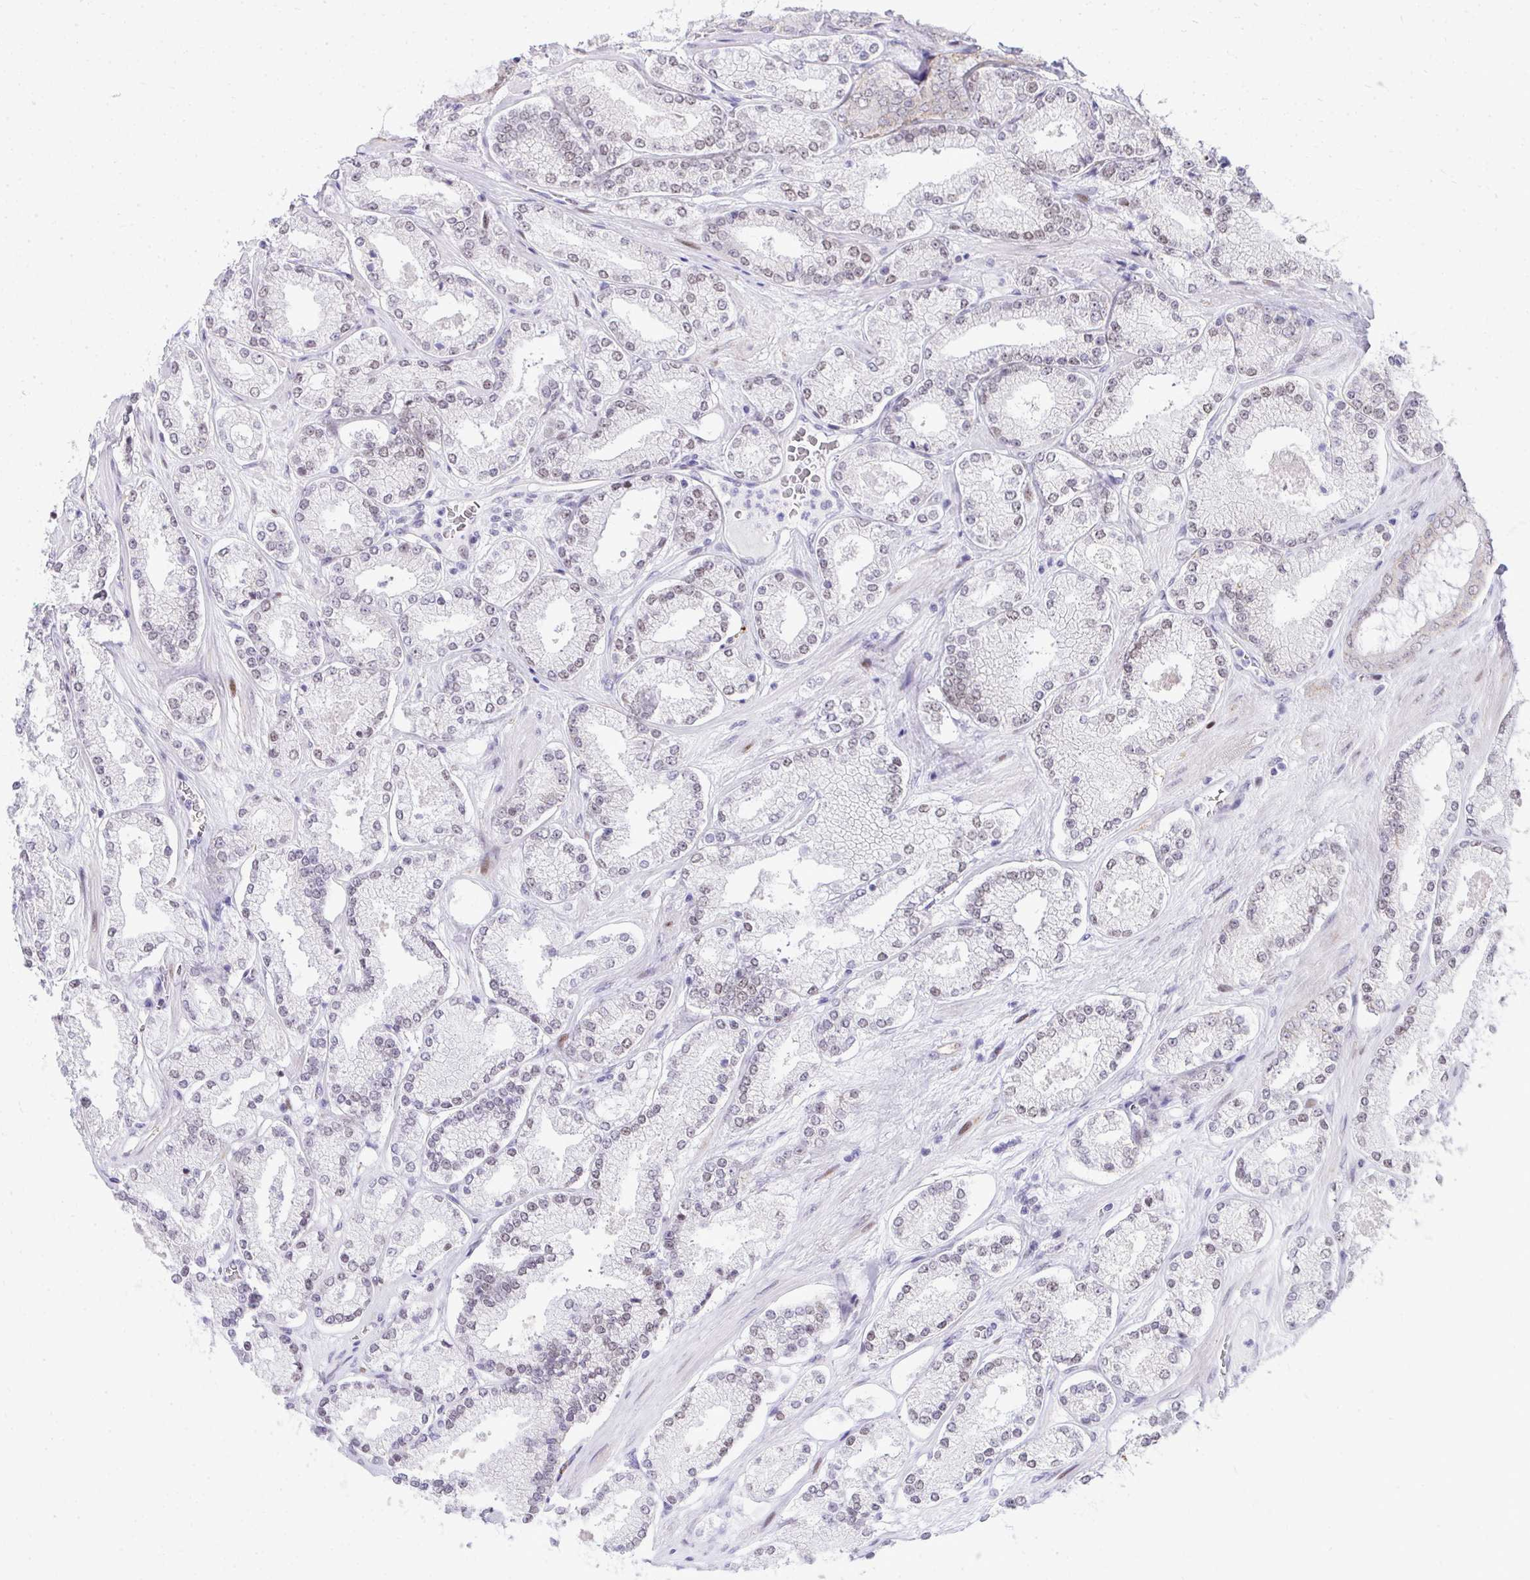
{"staining": {"intensity": "weak", "quantity": "25%-75%", "location": "nuclear"}, "tissue": "prostate cancer", "cell_type": "Tumor cells", "image_type": "cancer", "snomed": [{"axis": "morphology", "description": "Adenocarcinoma, High grade"}, {"axis": "topography", "description": "Prostate"}], "caption": "Immunohistochemical staining of human prostate cancer (adenocarcinoma (high-grade)) displays weak nuclear protein staining in approximately 25%-75% of tumor cells.", "gene": "GLDN", "patient": {"sex": "male", "age": 63}}